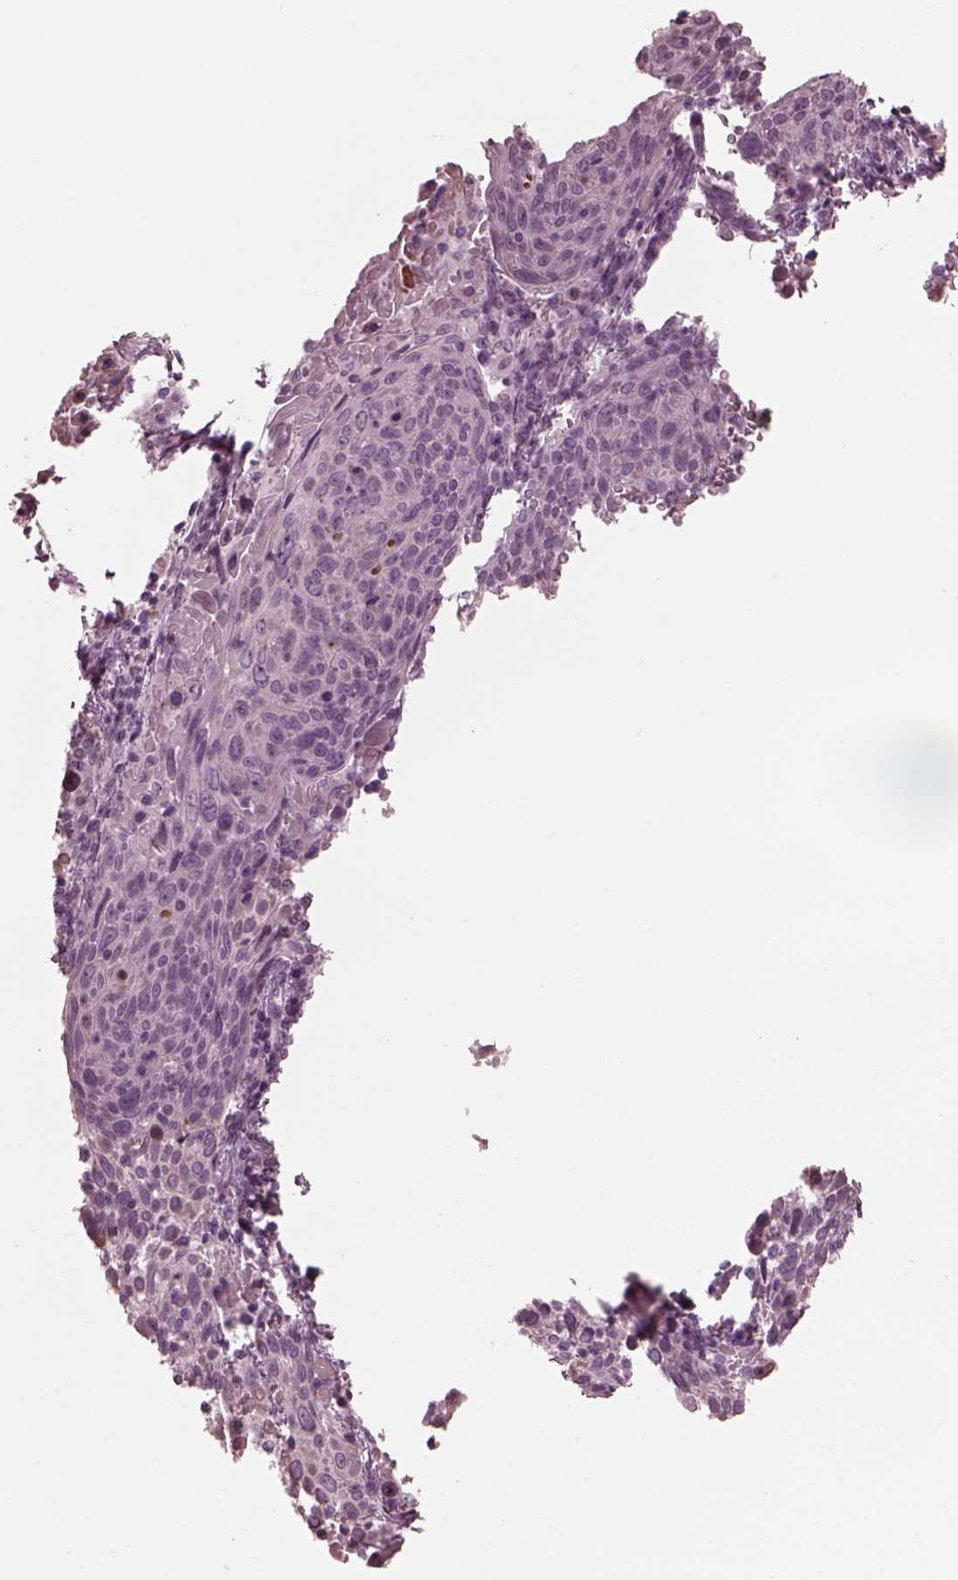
{"staining": {"intensity": "negative", "quantity": "none", "location": "none"}, "tissue": "cervical cancer", "cell_type": "Tumor cells", "image_type": "cancer", "snomed": [{"axis": "morphology", "description": "Squamous cell carcinoma, NOS"}, {"axis": "topography", "description": "Cervix"}], "caption": "This is a histopathology image of immunohistochemistry (IHC) staining of cervical squamous cell carcinoma, which shows no staining in tumor cells. (DAB (3,3'-diaminobenzidine) IHC with hematoxylin counter stain).", "gene": "GRM6", "patient": {"sex": "female", "age": 61}}